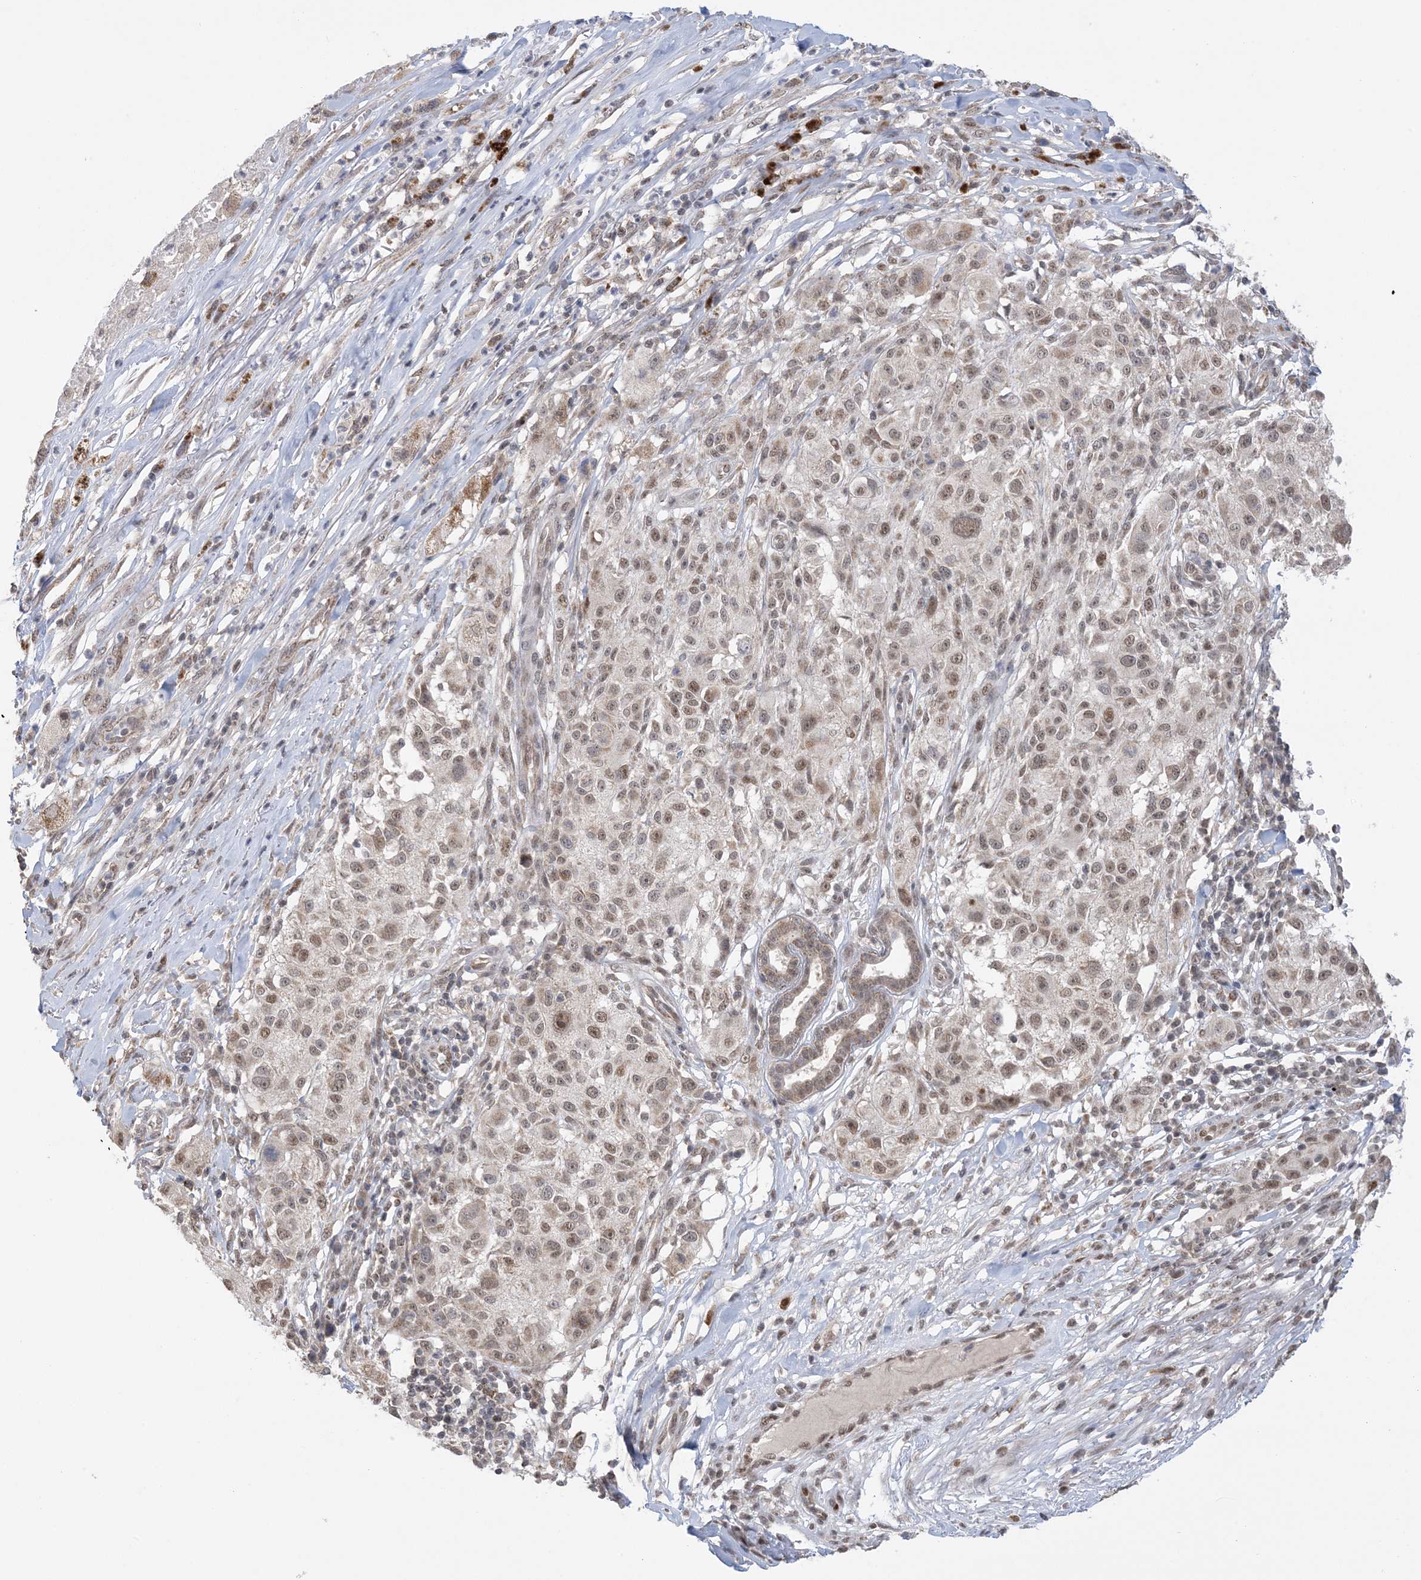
{"staining": {"intensity": "moderate", "quantity": ">75%", "location": "nuclear"}, "tissue": "melanoma", "cell_type": "Tumor cells", "image_type": "cancer", "snomed": [{"axis": "morphology", "description": "Necrosis, NOS"}, {"axis": "morphology", "description": "Malignant melanoma, NOS"}, {"axis": "topography", "description": "Skin"}], "caption": "Malignant melanoma stained with a protein marker exhibits moderate staining in tumor cells.", "gene": "TRMT10C", "patient": {"sex": "female", "age": 87}}